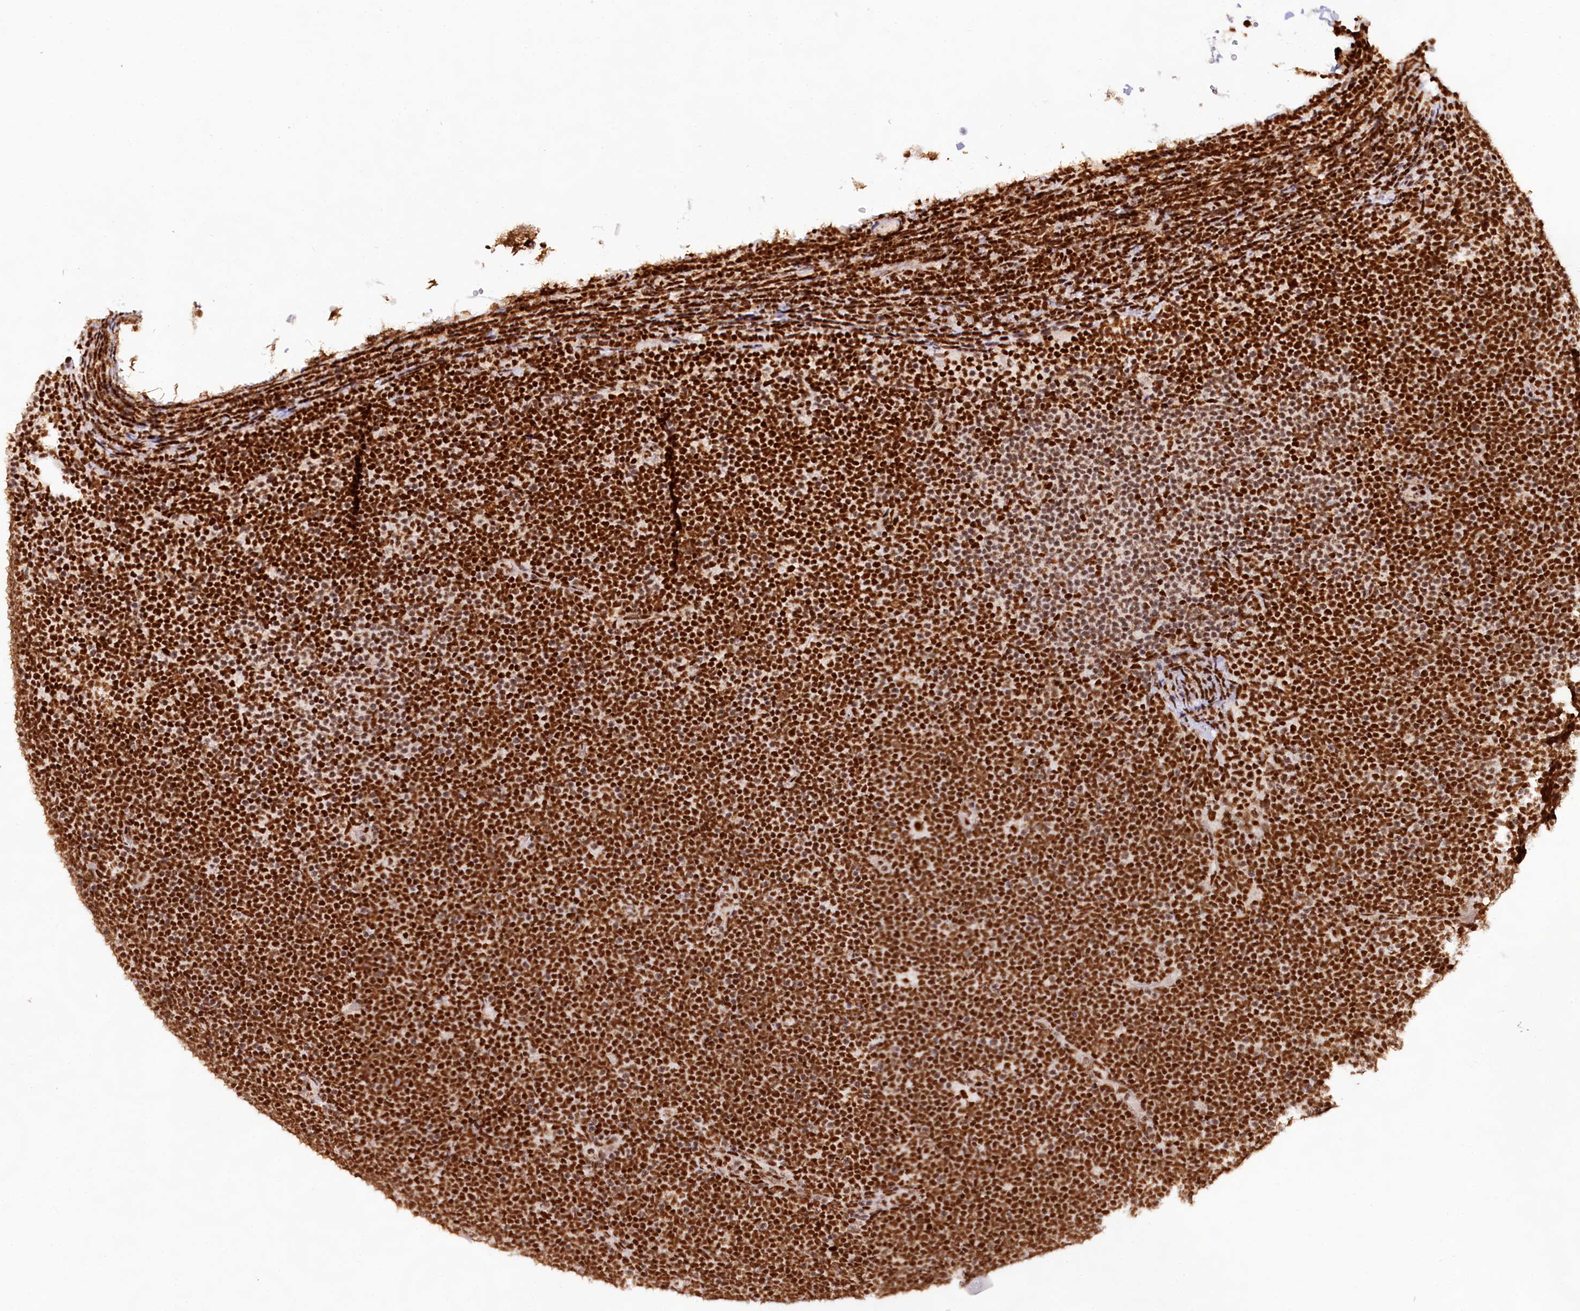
{"staining": {"intensity": "strong", "quantity": ">75%", "location": "nuclear"}, "tissue": "lymphoma", "cell_type": "Tumor cells", "image_type": "cancer", "snomed": [{"axis": "morphology", "description": "Malignant lymphoma, non-Hodgkin's type, High grade"}, {"axis": "topography", "description": "Lymph node"}], "caption": "Human malignant lymphoma, non-Hodgkin's type (high-grade) stained with a brown dye reveals strong nuclear positive staining in about >75% of tumor cells.", "gene": "HIRA", "patient": {"sex": "male", "age": 13}}